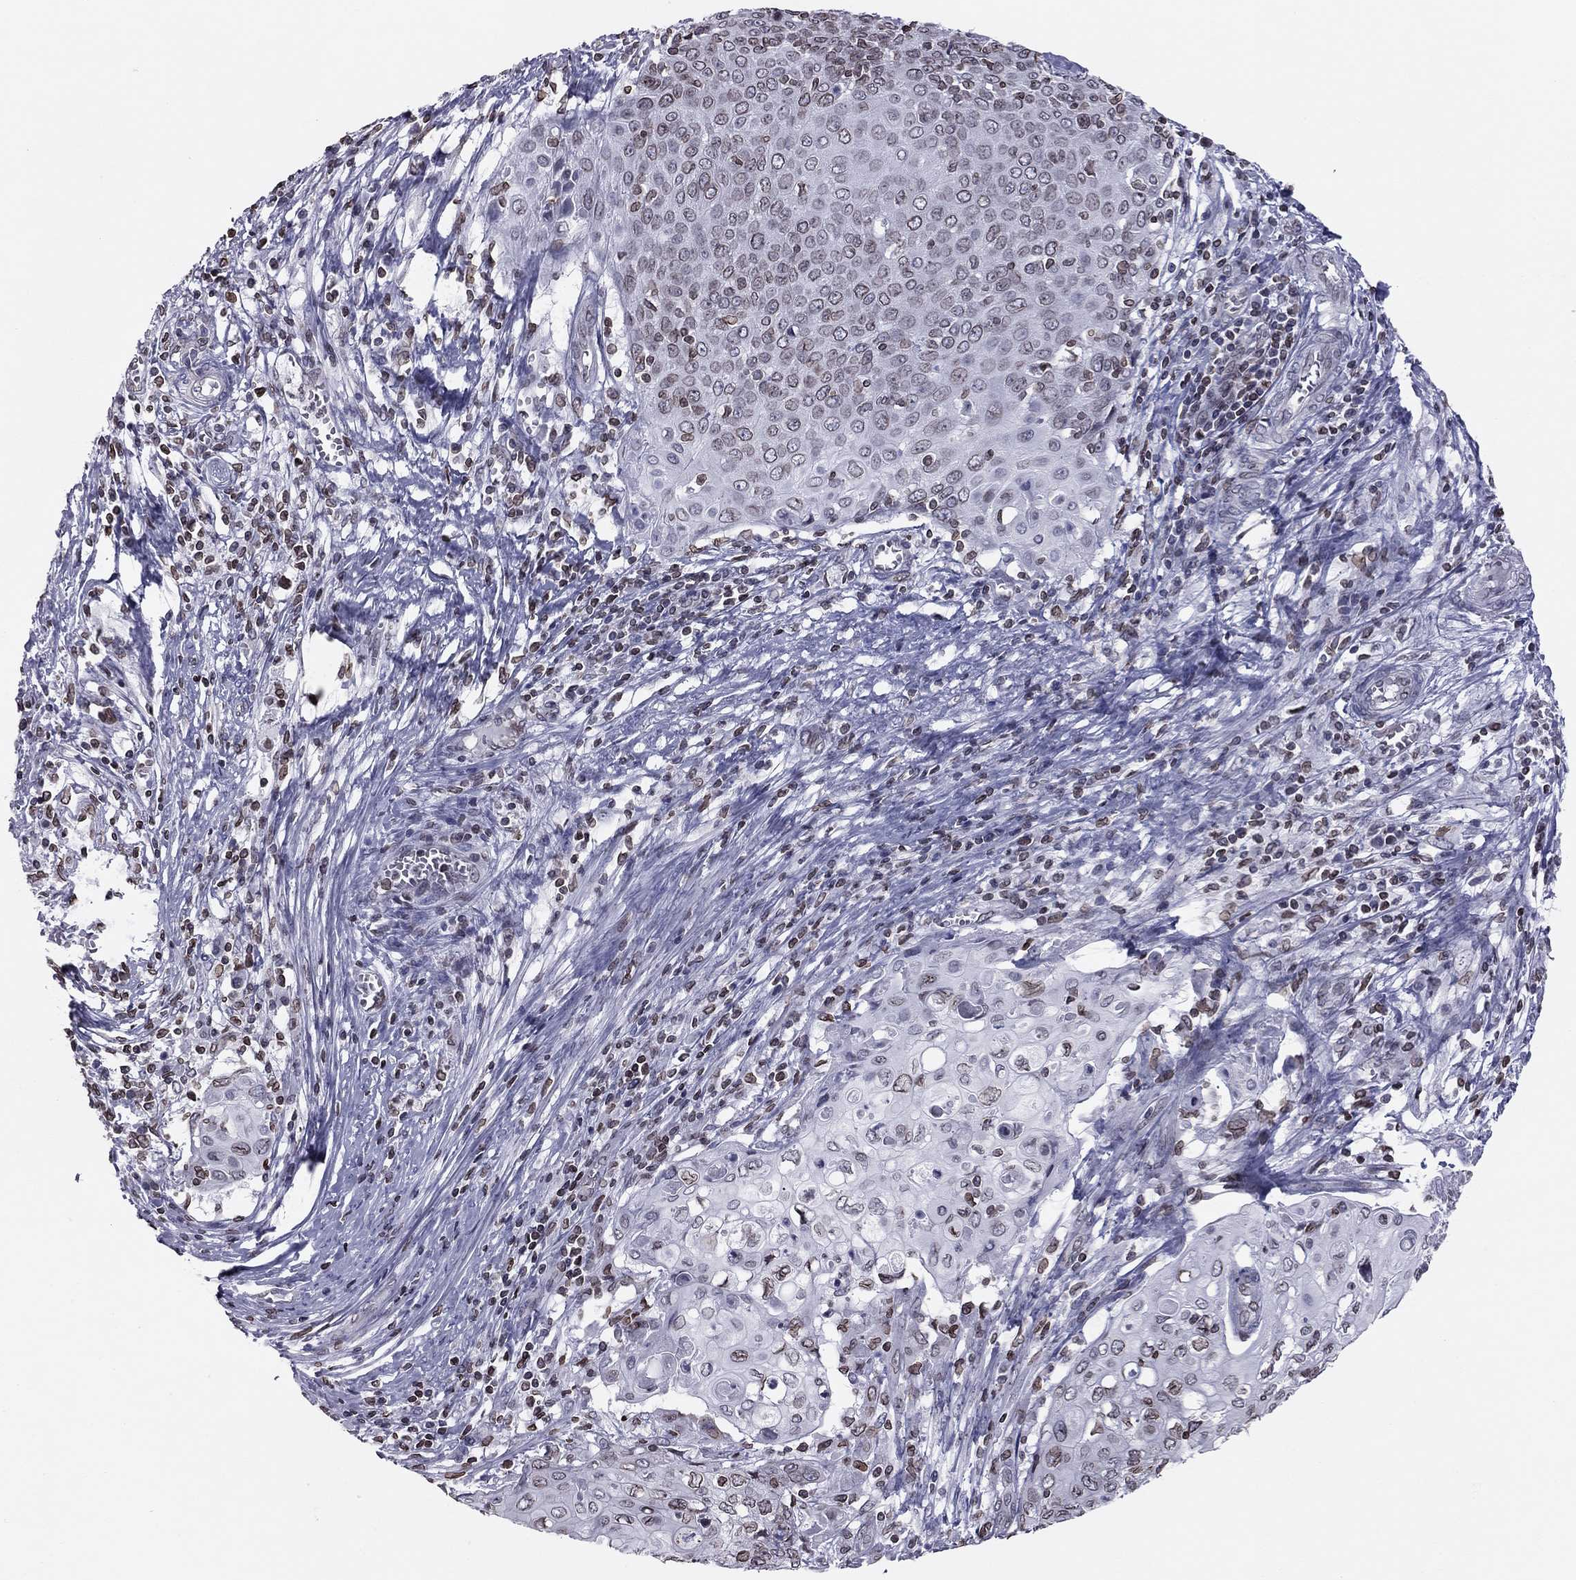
{"staining": {"intensity": "weak", "quantity": ">75%", "location": "cytoplasmic/membranous,nuclear"}, "tissue": "cervical cancer", "cell_type": "Tumor cells", "image_type": "cancer", "snomed": [{"axis": "morphology", "description": "Squamous cell carcinoma, NOS"}, {"axis": "topography", "description": "Cervix"}], "caption": "Squamous cell carcinoma (cervical) was stained to show a protein in brown. There is low levels of weak cytoplasmic/membranous and nuclear positivity in approximately >75% of tumor cells.", "gene": "ESPL1", "patient": {"sex": "female", "age": 39}}